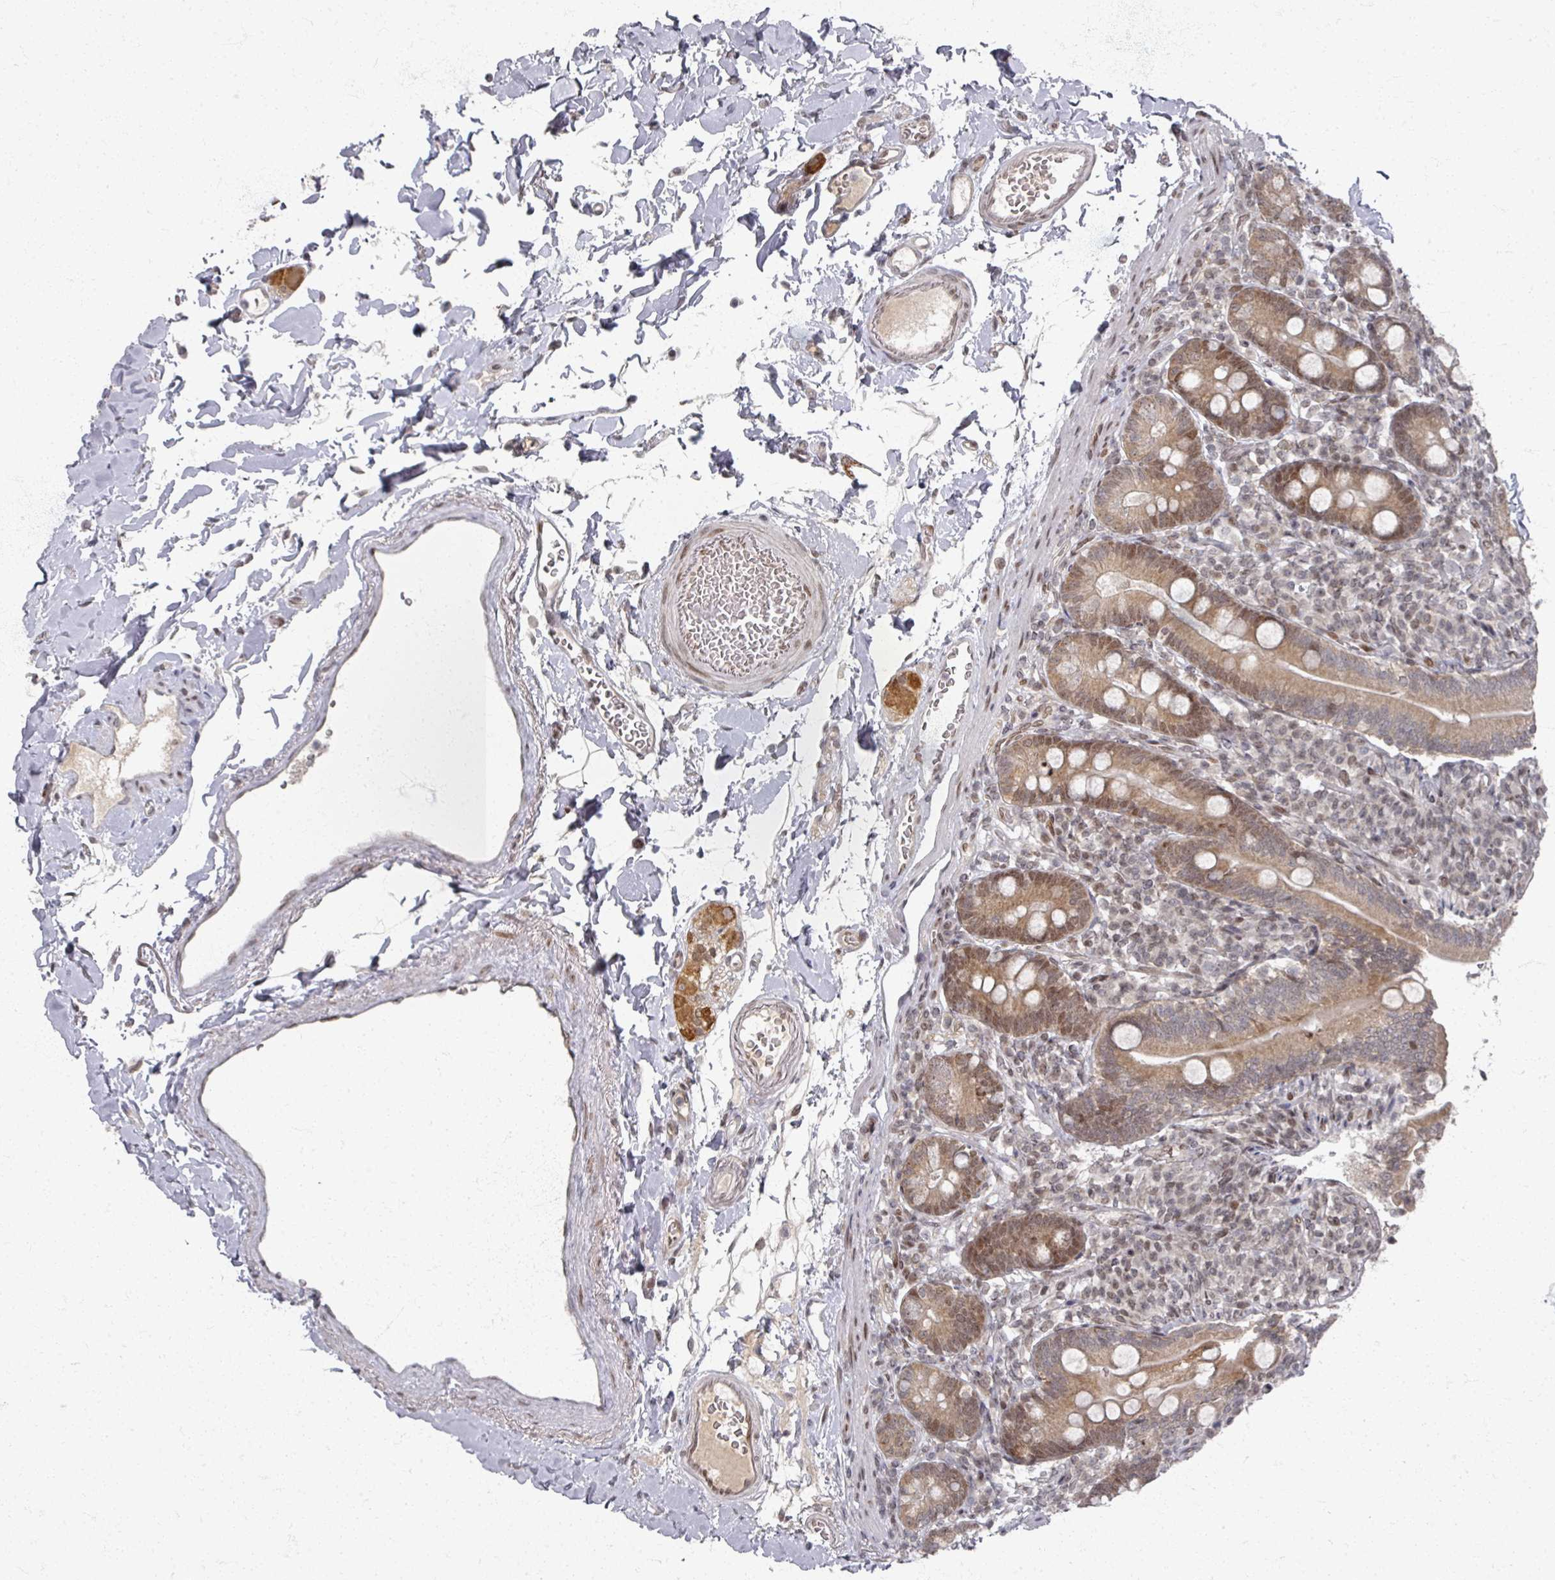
{"staining": {"intensity": "strong", "quantity": ">75%", "location": "cytoplasmic/membranous,nuclear"}, "tissue": "duodenum", "cell_type": "Glandular cells", "image_type": "normal", "snomed": [{"axis": "morphology", "description": "Normal tissue, NOS"}, {"axis": "topography", "description": "Duodenum"}], "caption": "Immunohistochemistry (IHC) micrograph of unremarkable human duodenum stained for a protein (brown), which displays high levels of strong cytoplasmic/membranous,nuclear expression in about >75% of glandular cells.", "gene": "PSKH1", "patient": {"sex": "female", "age": 67}}